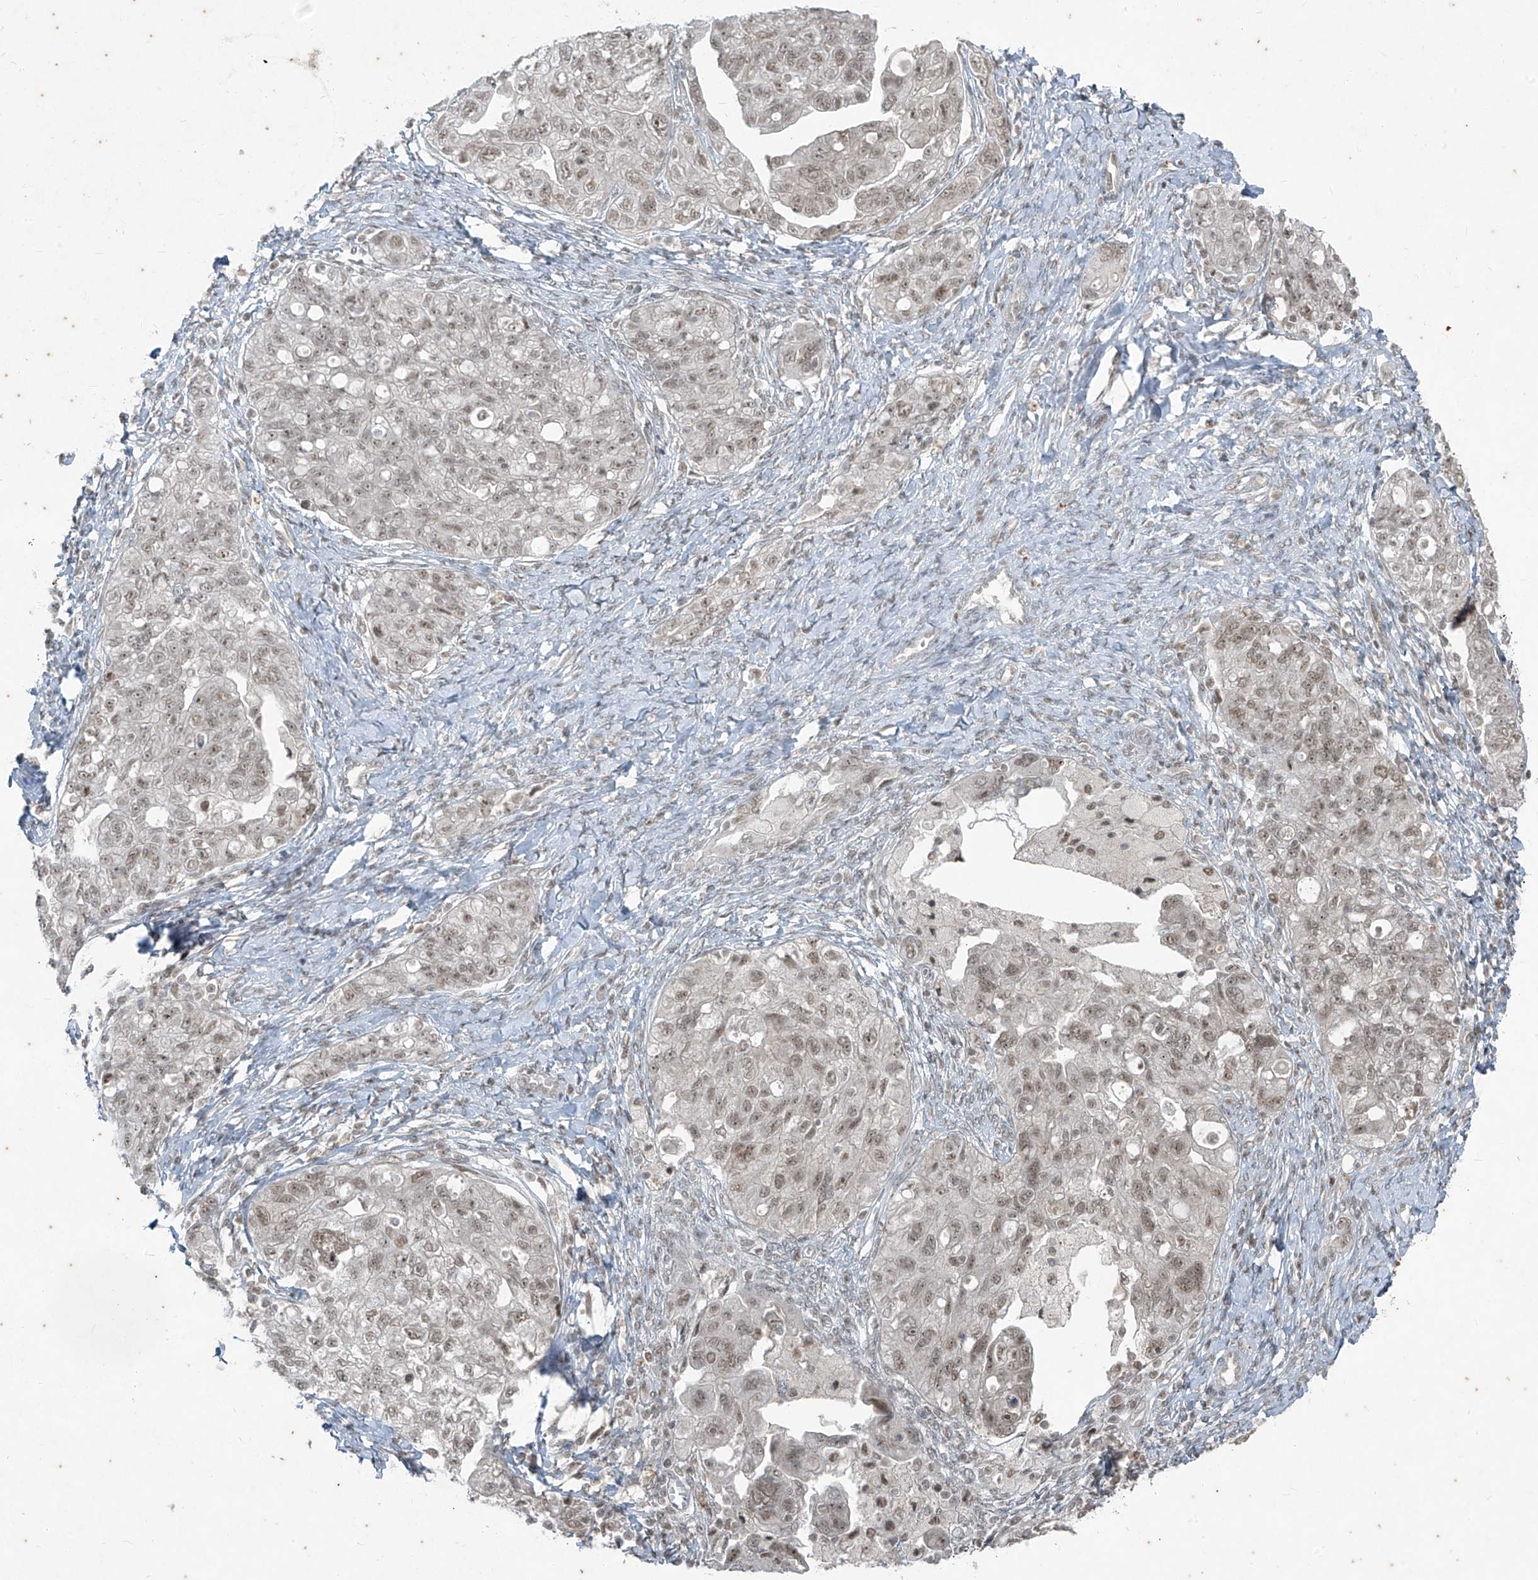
{"staining": {"intensity": "weak", "quantity": ">75%", "location": "nuclear"}, "tissue": "ovarian cancer", "cell_type": "Tumor cells", "image_type": "cancer", "snomed": [{"axis": "morphology", "description": "Carcinoma, NOS"}, {"axis": "morphology", "description": "Cystadenocarcinoma, serous, NOS"}, {"axis": "topography", "description": "Ovary"}], "caption": "Immunohistochemical staining of ovarian cancer reveals weak nuclear protein staining in approximately >75% of tumor cells. (brown staining indicates protein expression, while blue staining denotes nuclei).", "gene": "ZNF354B", "patient": {"sex": "female", "age": 69}}